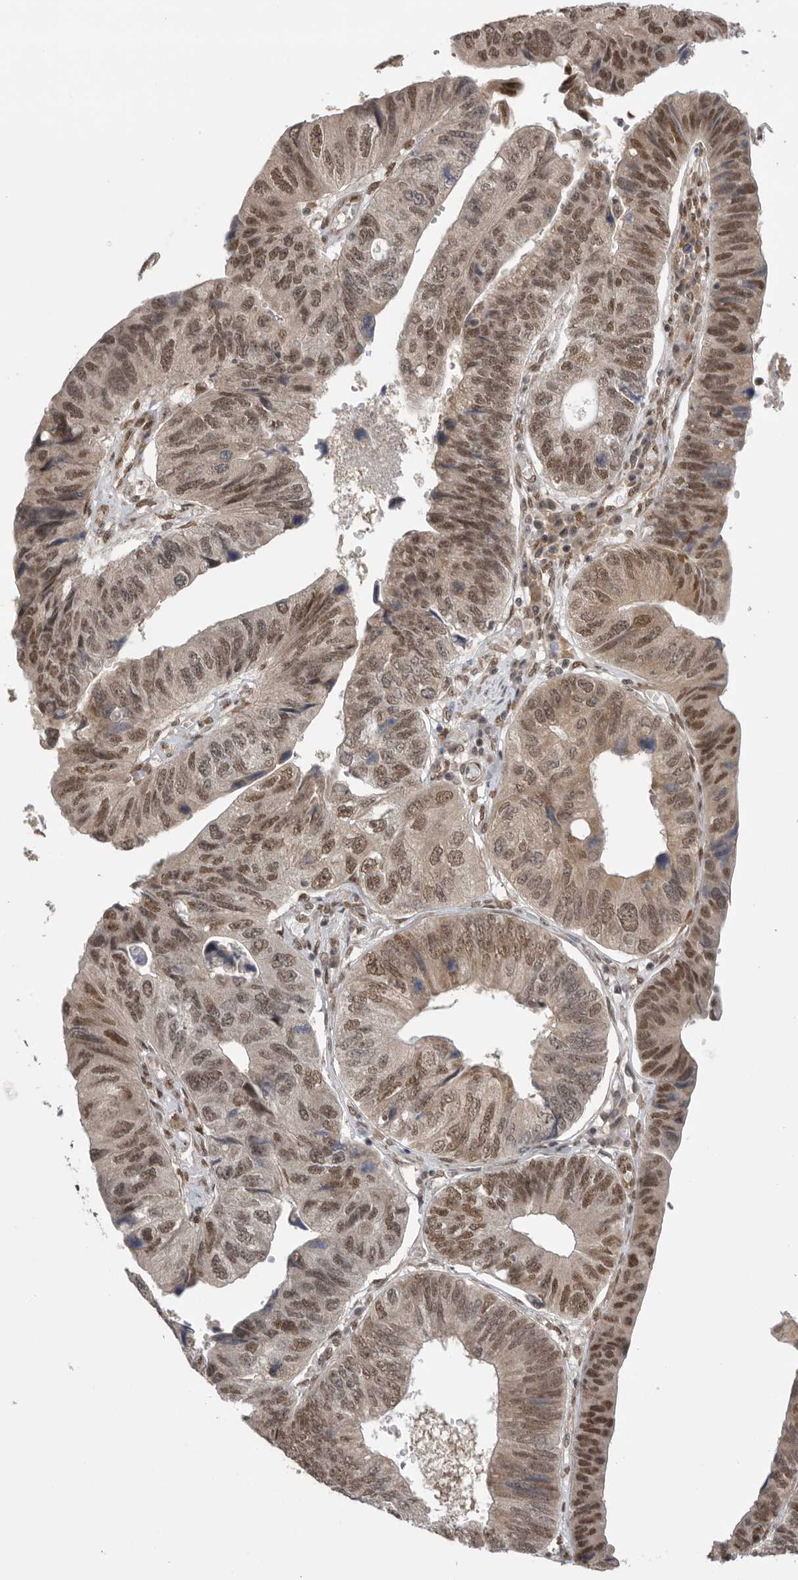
{"staining": {"intensity": "moderate", "quantity": ">75%", "location": "nuclear"}, "tissue": "stomach cancer", "cell_type": "Tumor cells", "image_type": "cancer", "snomed": [{"axis": "morphology", "description": "Adenocarcinoma, NOS"}, {"axis": "topography", "description": "Stomach"}], "caption": "A histopathology image of stomach cancer (adenocarcinoma) stained for a protein reveals moderate nuclear brown staining in tumor cells. The protein is stained brown, and the nuclei are stained in blue (DAB (3,3'-diaminobenzidine) IHC with brightfield microscopy, high magnification).", "gene": "VPS50", "patient": {"sex": "male", "age": 59}}